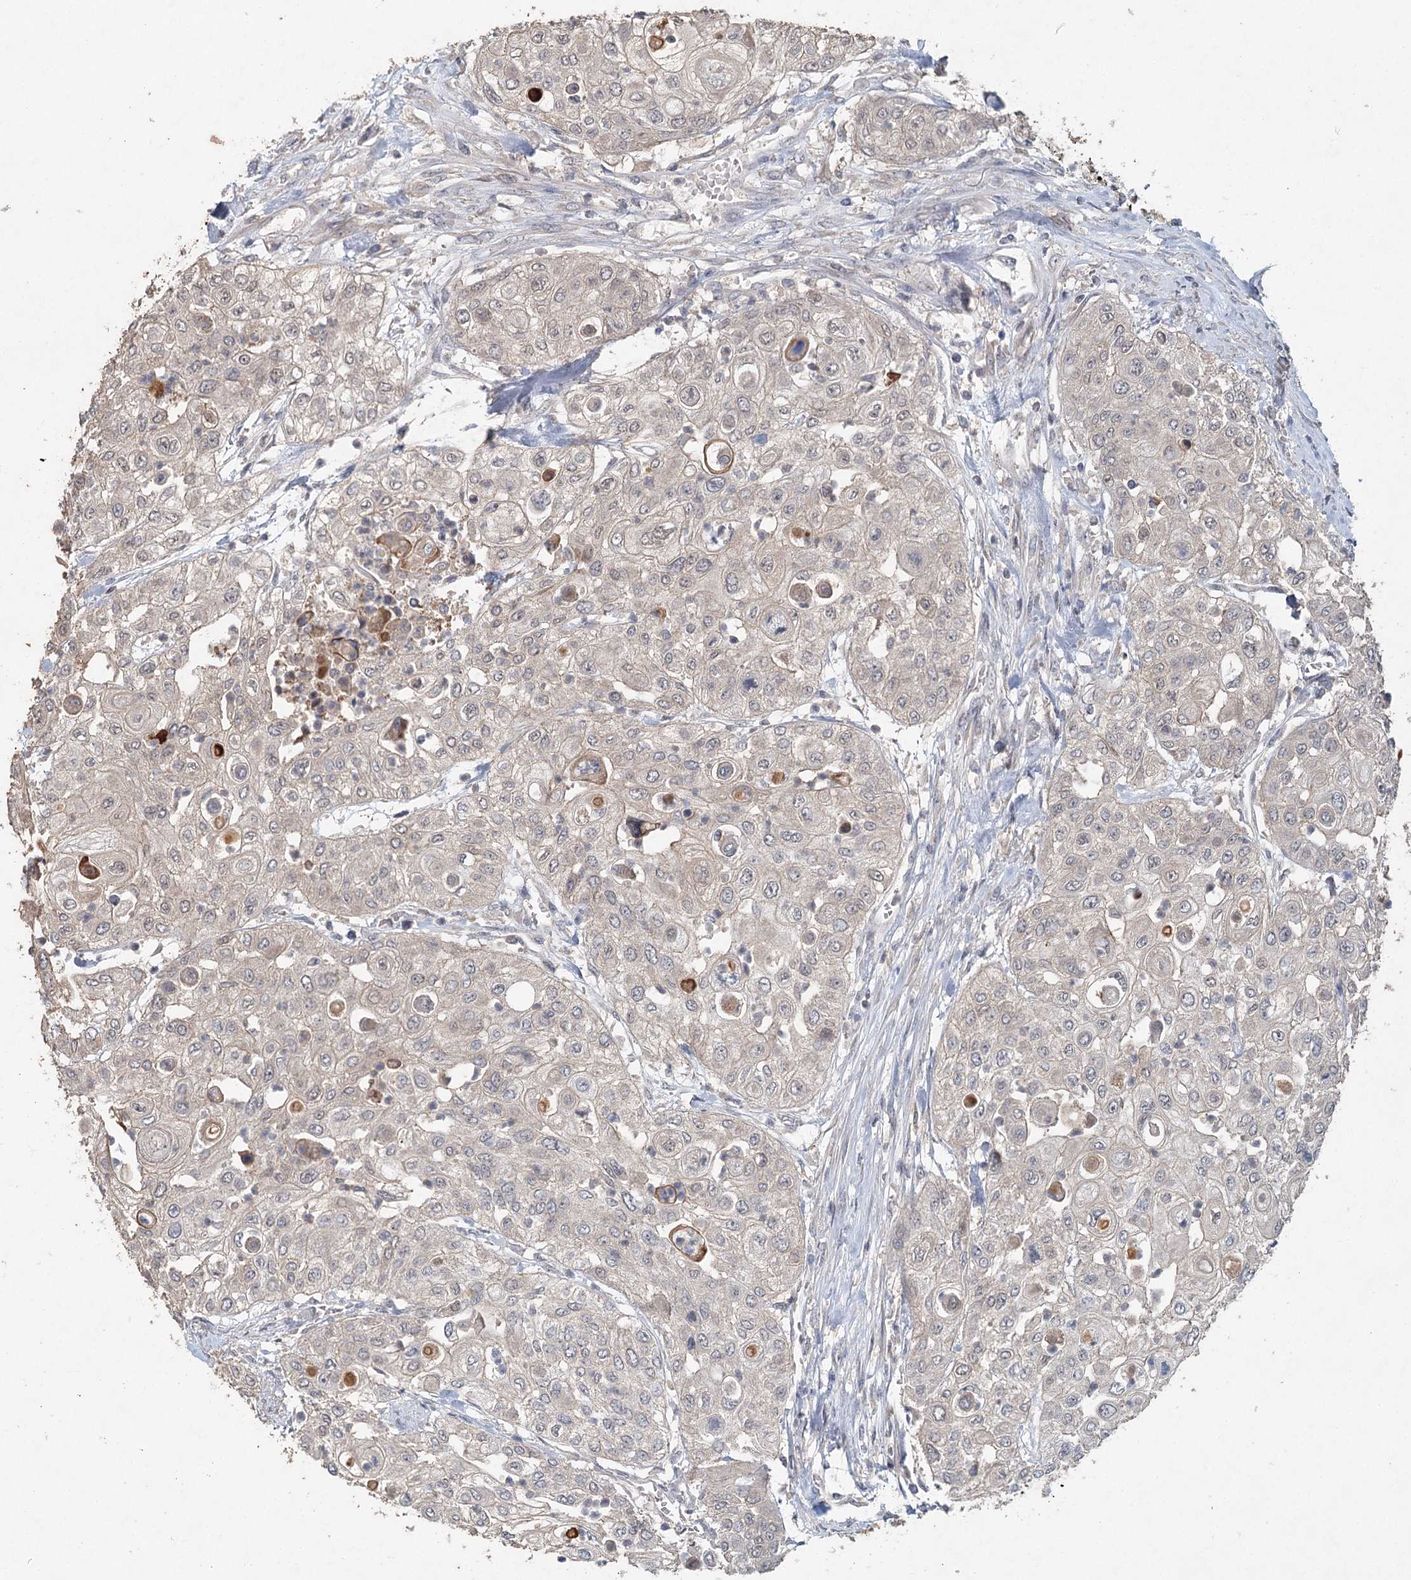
{"staining": {"intensity": "weak", "quantity": "<25%", "location": "cytoplasmic/membranous"}, "tissue": "urothelial cancer", "cell_type": "Tumor cells", "image_type": "cancer", "snomed": [{"axis": "morphology", "description": "Urothelial carcinoma, High grade"}, {"axis": "topography", "description": "Urinary bladder"}], "caption": "Micrograph shows no significant protein staining in tumor cells of urothelial carcinoma (high-grade).", "gene": "ADK", "patient": {"sex": "female", "age": 79}}